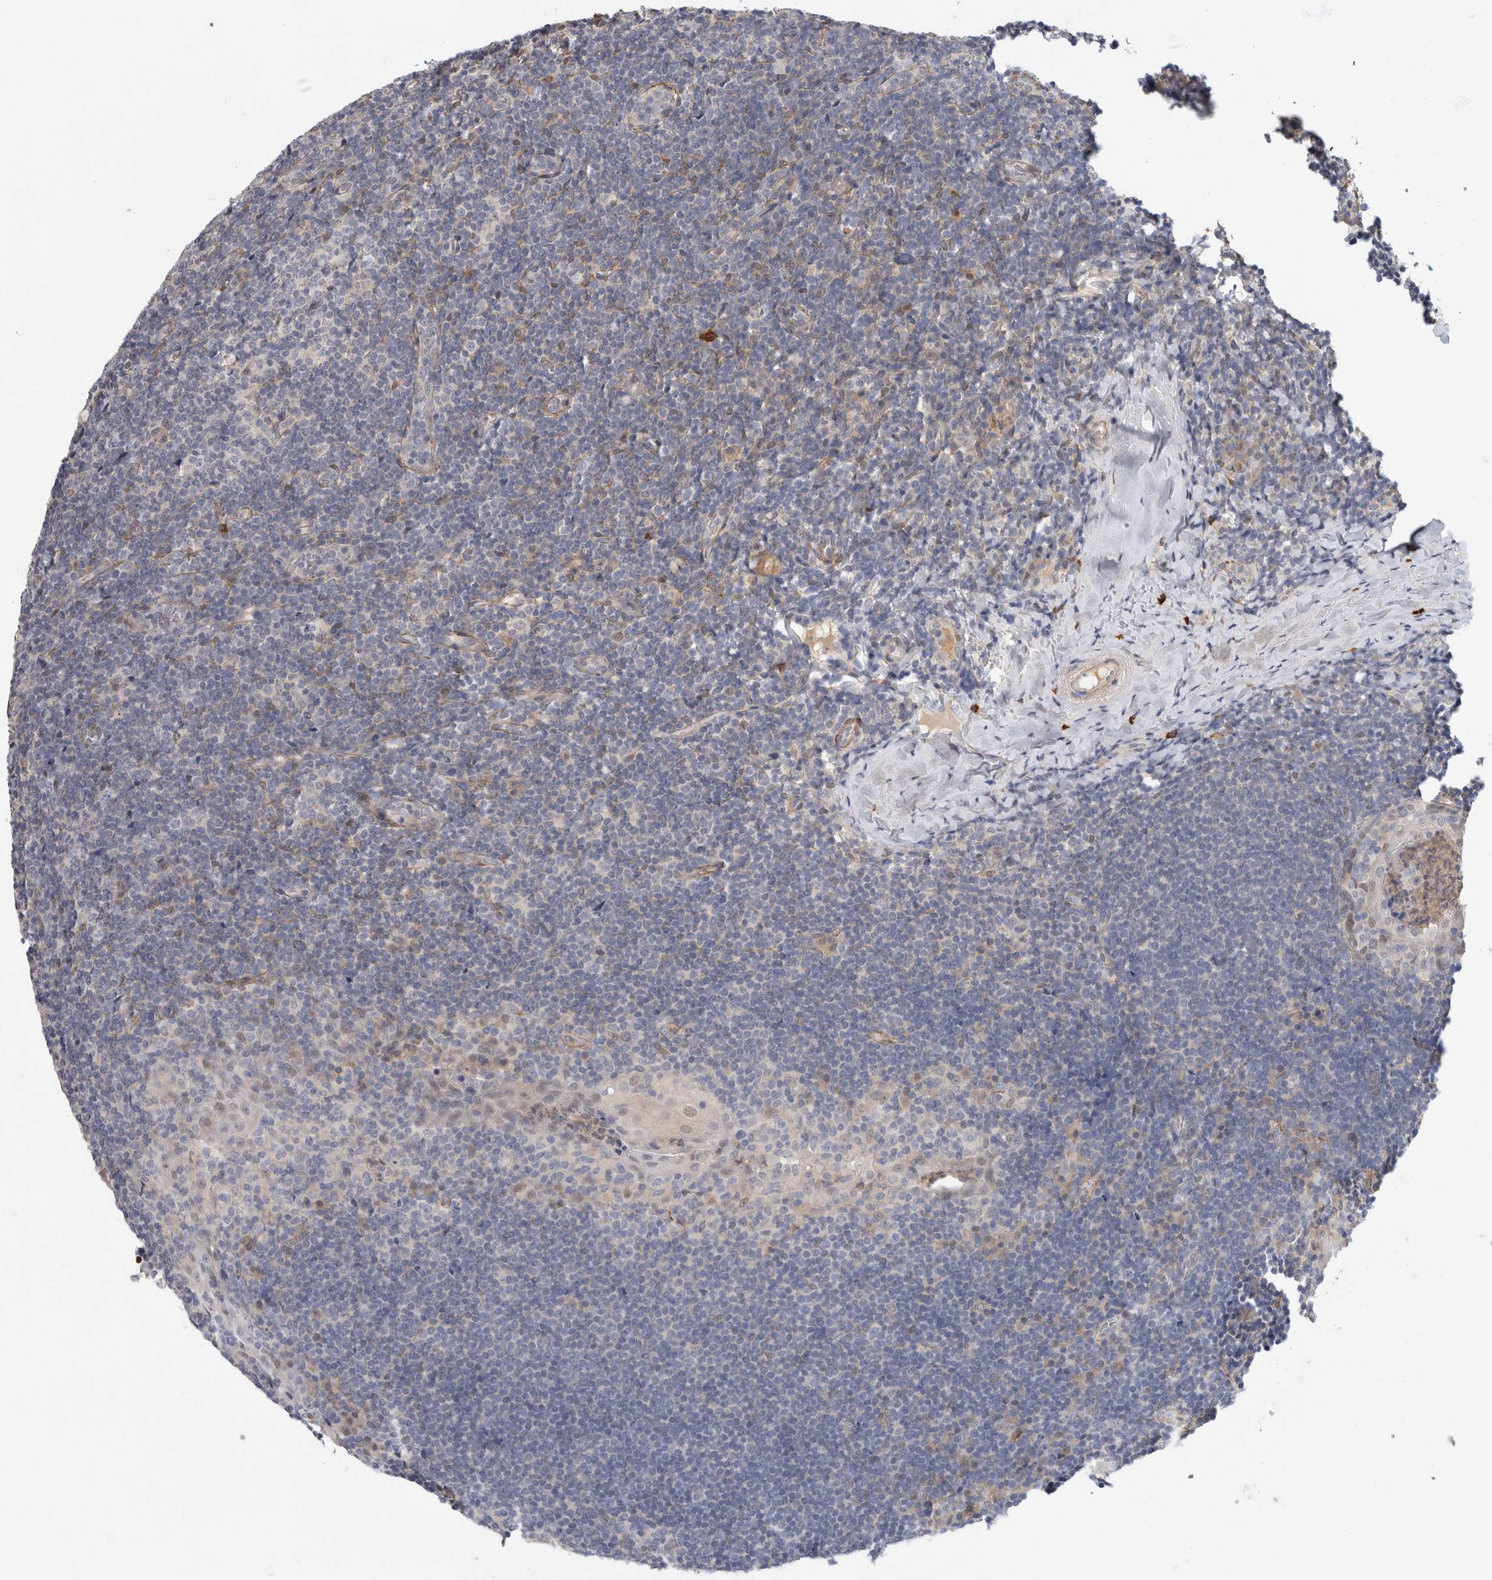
{"staining": {"intensity": "negative", "quantity": "none", "location": "none"}, "tissue": "tonsil", "cell_type": "Germinal center cells", "image_type": "normal", "snomed": [{"axis": "morphology", "description": "Normal tissue, NOS"}, {"axis": "topography", "description": "Tonsil"}], "caption": "Germinal center cells are negative for brown protein staining in normal tonsil. (Stains: DAB (3,3'-diaminobenzidine) immunohistochemistry (IHC) with hematoxylin counter stain, Microscopy: brightfield microscopy at high magnification).", "gene": "PGM1", "patient": {"sex": "male", "age": 37}}